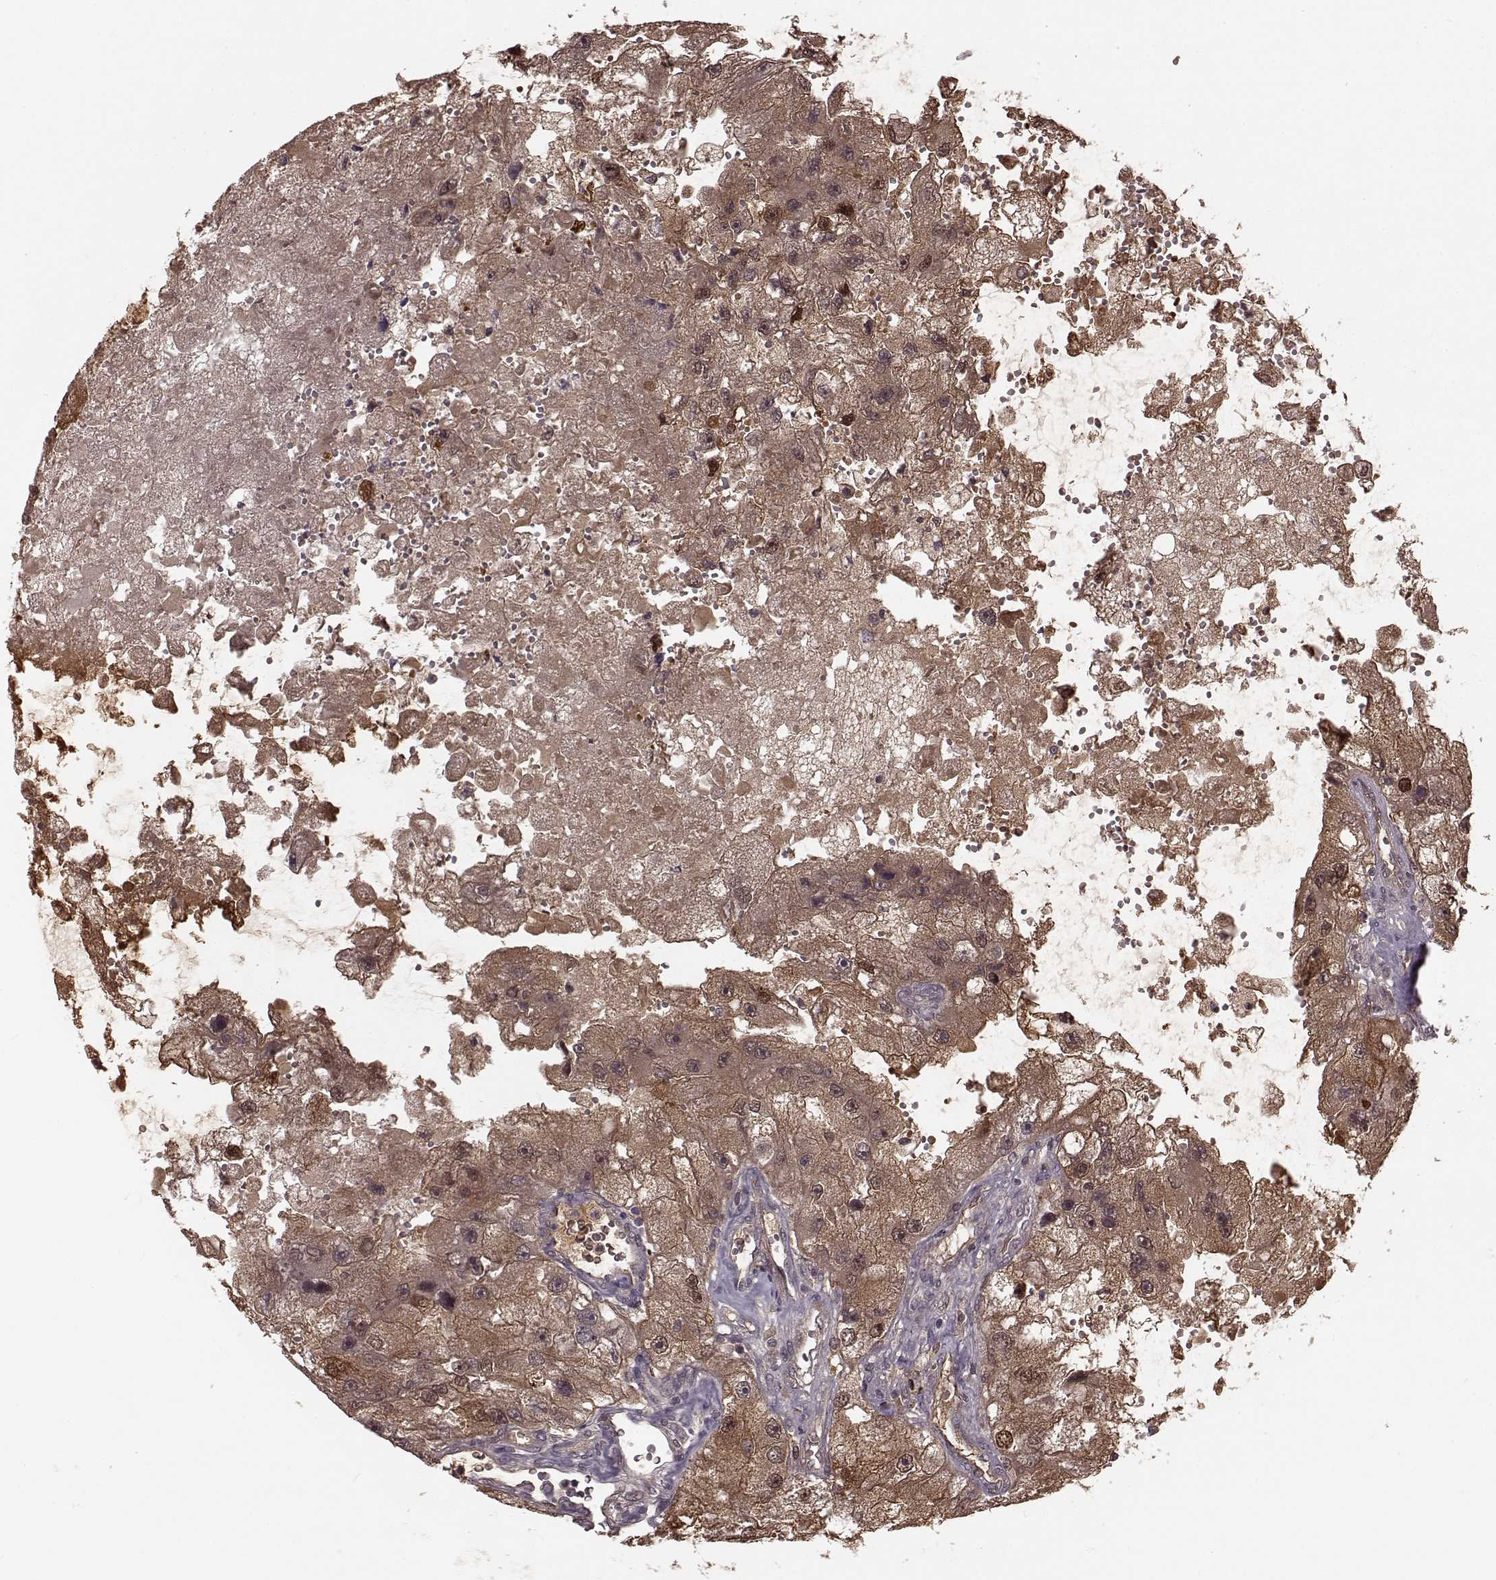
{"staining": {"intensity": "moderate", "quantity": ">75%", "location": "cytoplasmic/membranous"}, "tissue": "renal cancer", "cell_type": "Tumor cells", "image_type": "cancer", "snomed": [{"axis": "morphology", "description": "Adenocarcinoma, NOS"}, {"axis": "topography", "description": "Kidney"}], "caption": "High-magnification brightfield microscopy of renal cancer stained with DAB (3,3'-diaminobenzidine) (brown) and counterstained with hematoxylin (blue). tumor cells exhibit moderate cytoplasmic/membranous positivity is appreciated in approximately>75% of cells.", "gene": "GSS", "patient": {"sex": "male", "age": 63}}